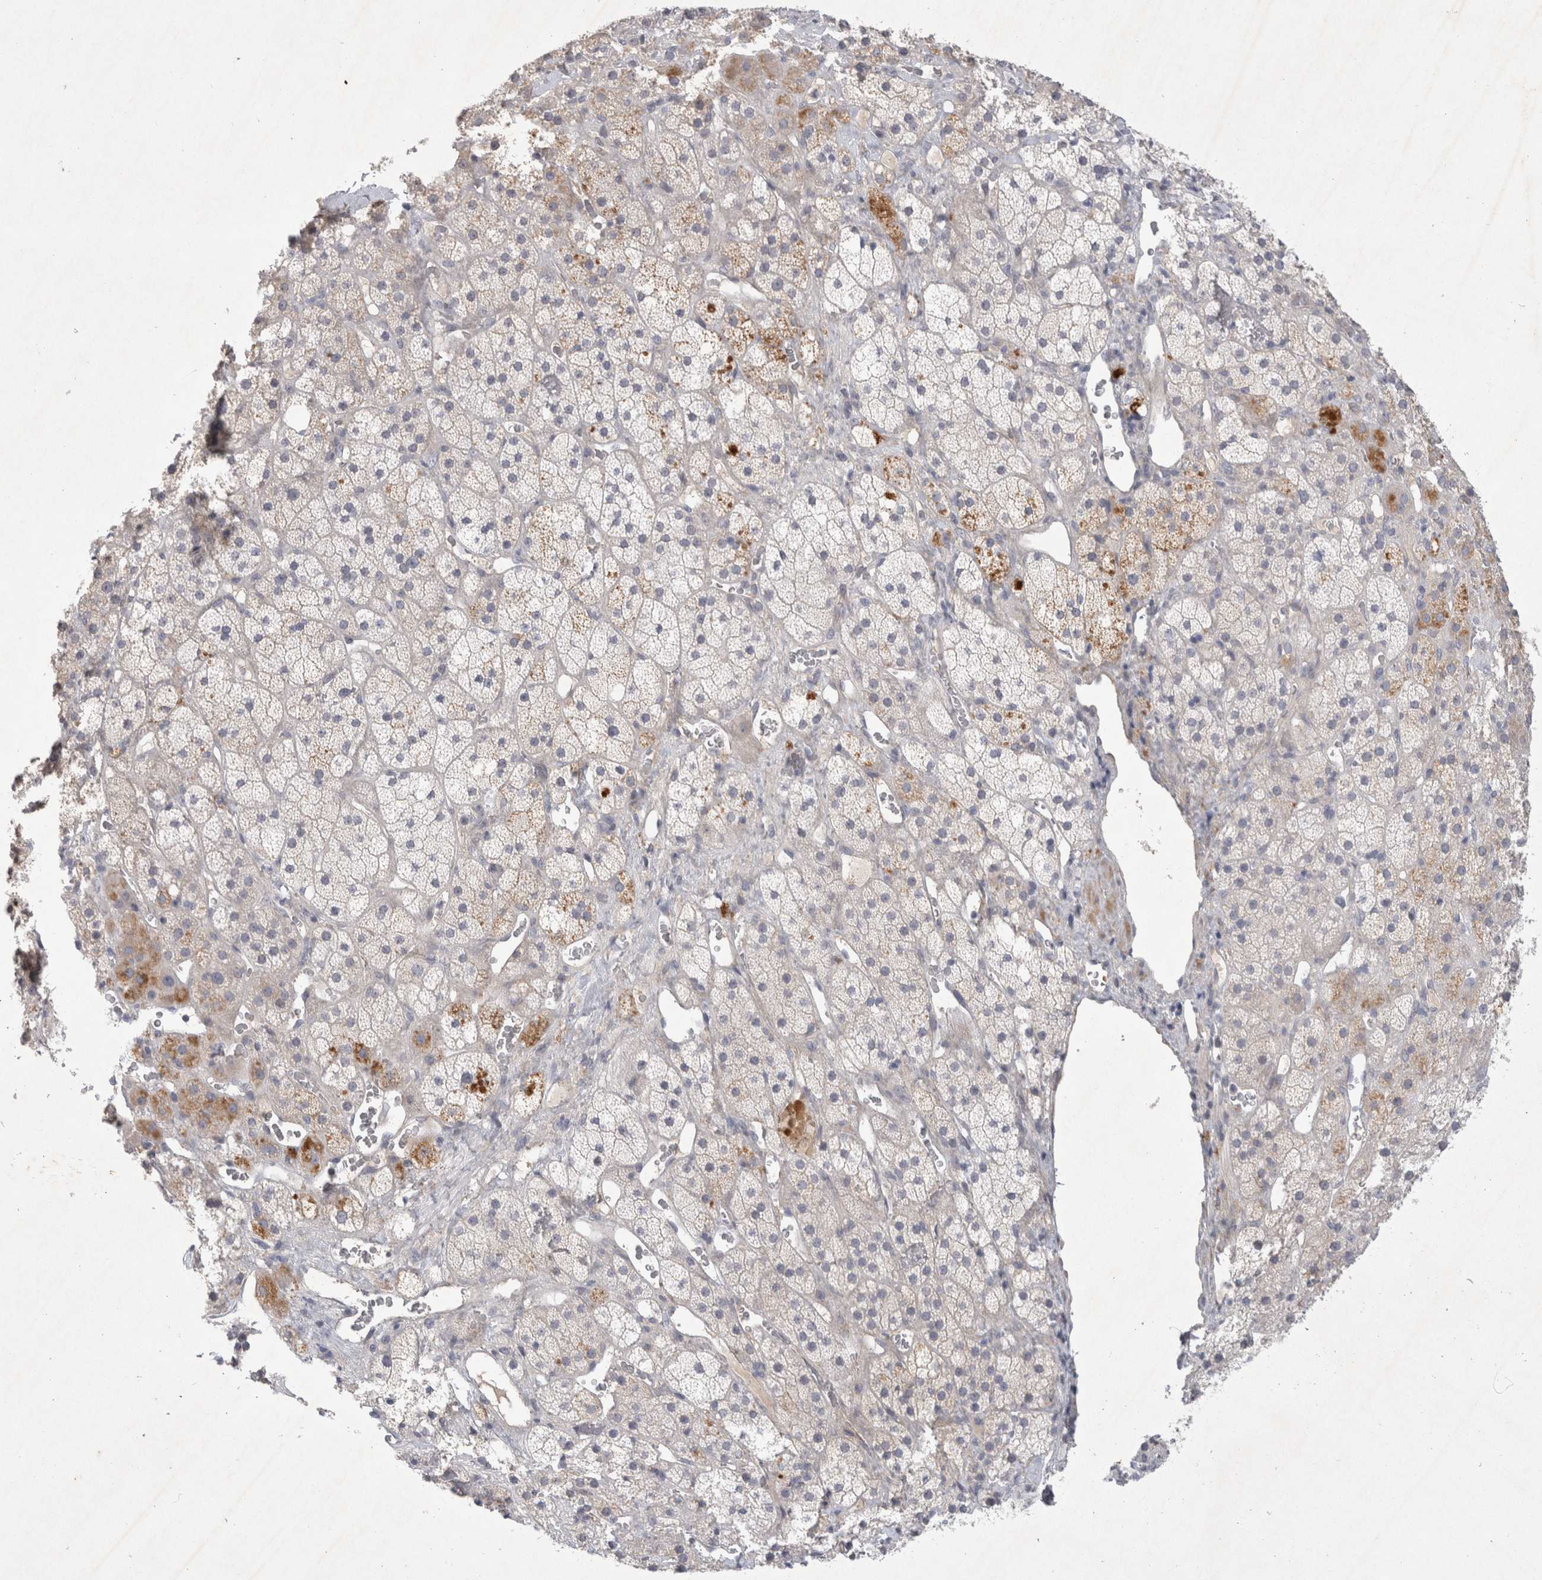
{"staining": {"intensity": "negative", "quantity": "none", "location": "none"}, "tissue": "adrenal gland", "cell_type": "Glandular cells", "image_type": "normal", "snomed": [{"axis": "morphology", "description": "Normal tissue, NOS"}, {"axis": "topography", "description": "Adrenal gland"}], "caption": "The photomicrograph displays no staining of glandular cells in benign adrenal gland. (Stains: DAB immunohistochemistry (IHC) with hematoxylin counter stain, Microscopy: brightfield microscopy at high magnification).", "gene": "BZW2", "patient": {"sex": "male", "age": 57}}